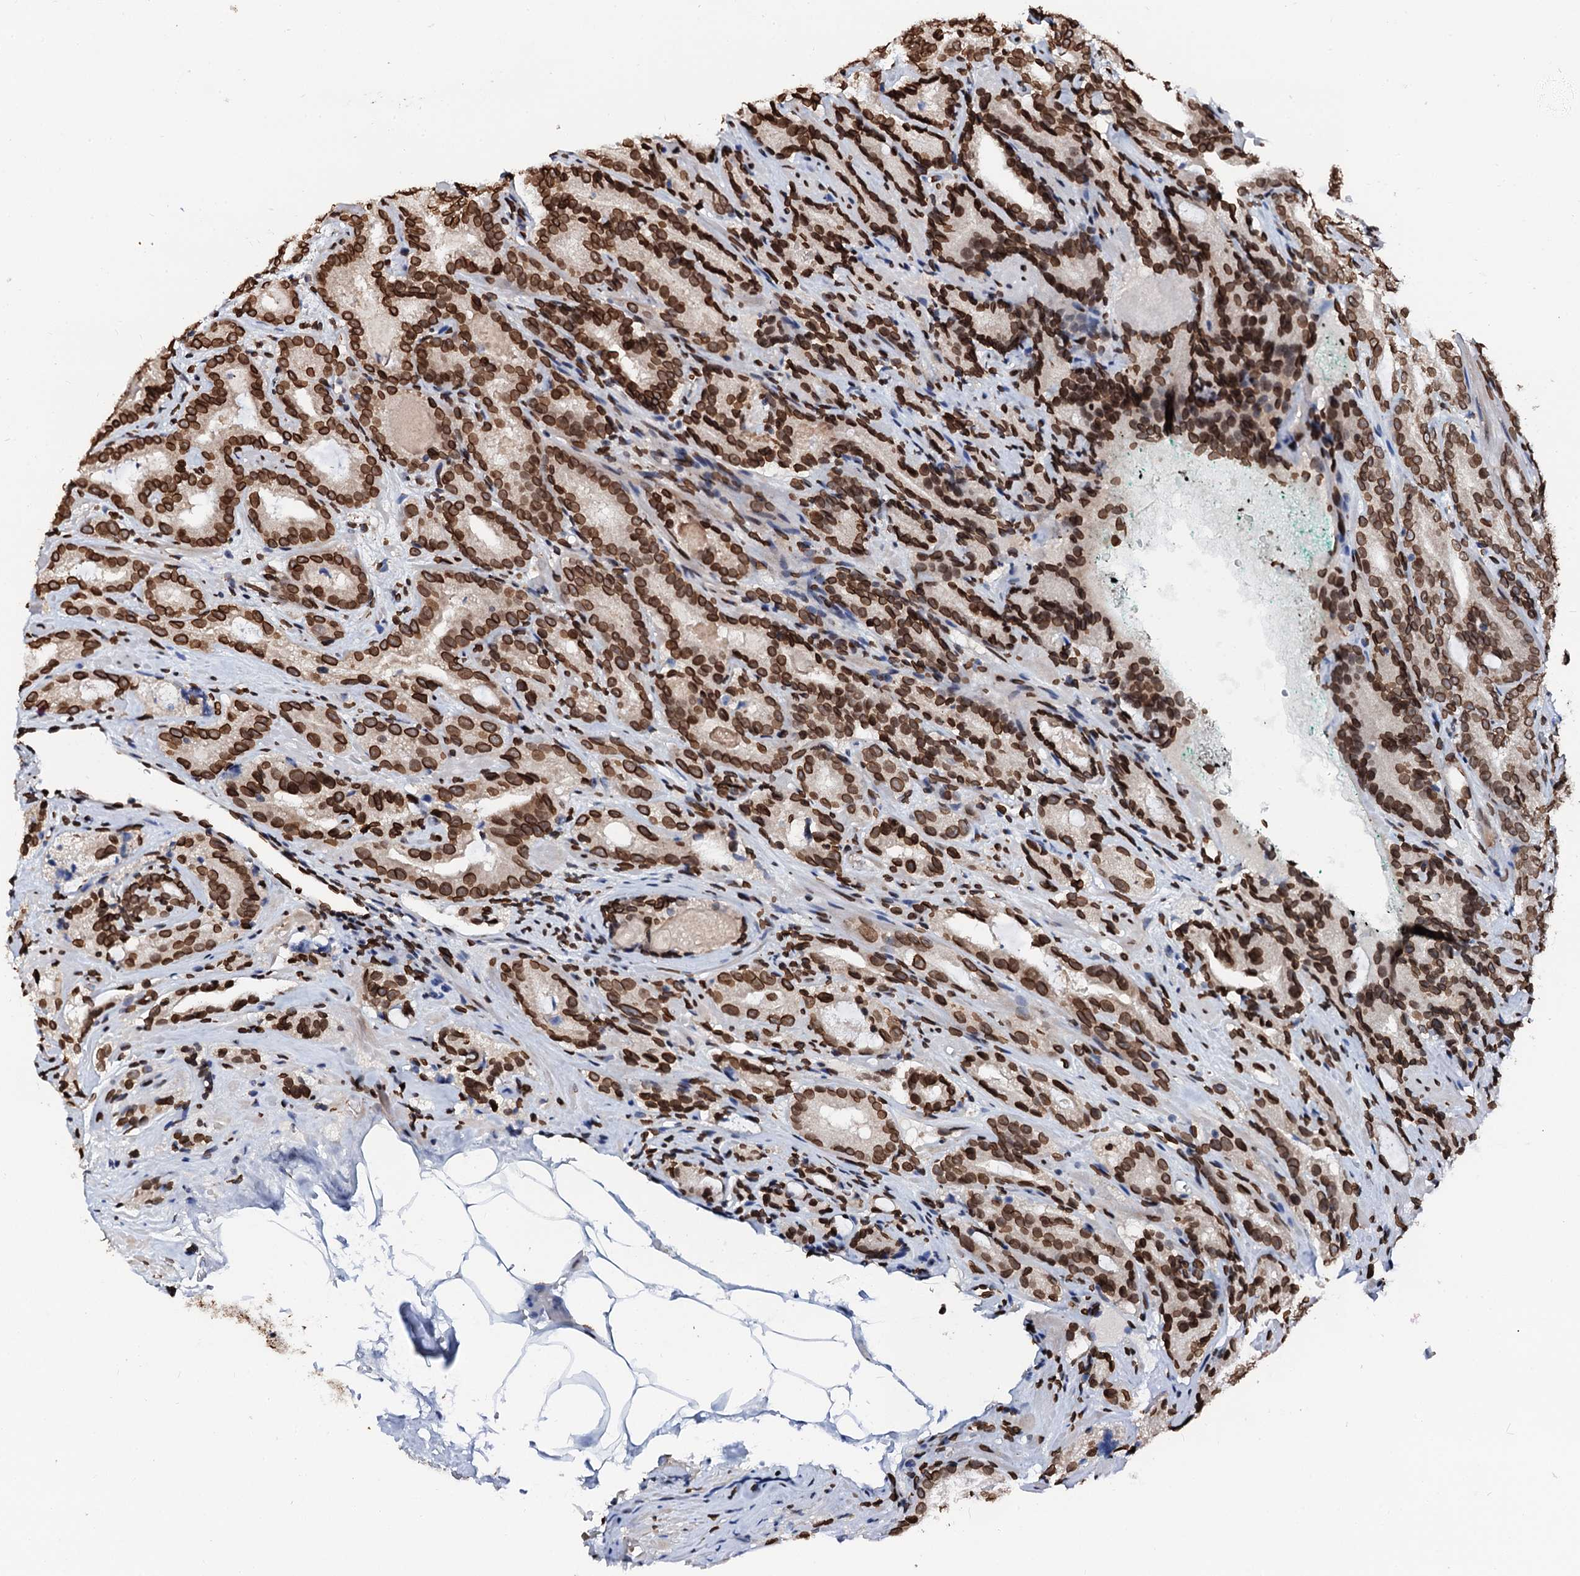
{"staining": {"intensity": "strong", "quantity": ">75%", "location": "cytoplasmic/membranous,nuclear"}, "tissue": "prostate cancer", "cell_type": "Tumor cells", "image_type": "cancer", "snomed": [{"axis": "morphology", "description": "Adenocarcinoma, High grade"}, {"axis": "topography", "description": "Prostate"}], "caption": "Immunohistochemical staining of prostate adenocarcinoma (high-grade) shows high levels of strong cytoplasmic/membranous and nuclear staining in about >75% of tumor cells.", "gene": "KATNAL2", "patient": {"sex": "male", "age": 57}}